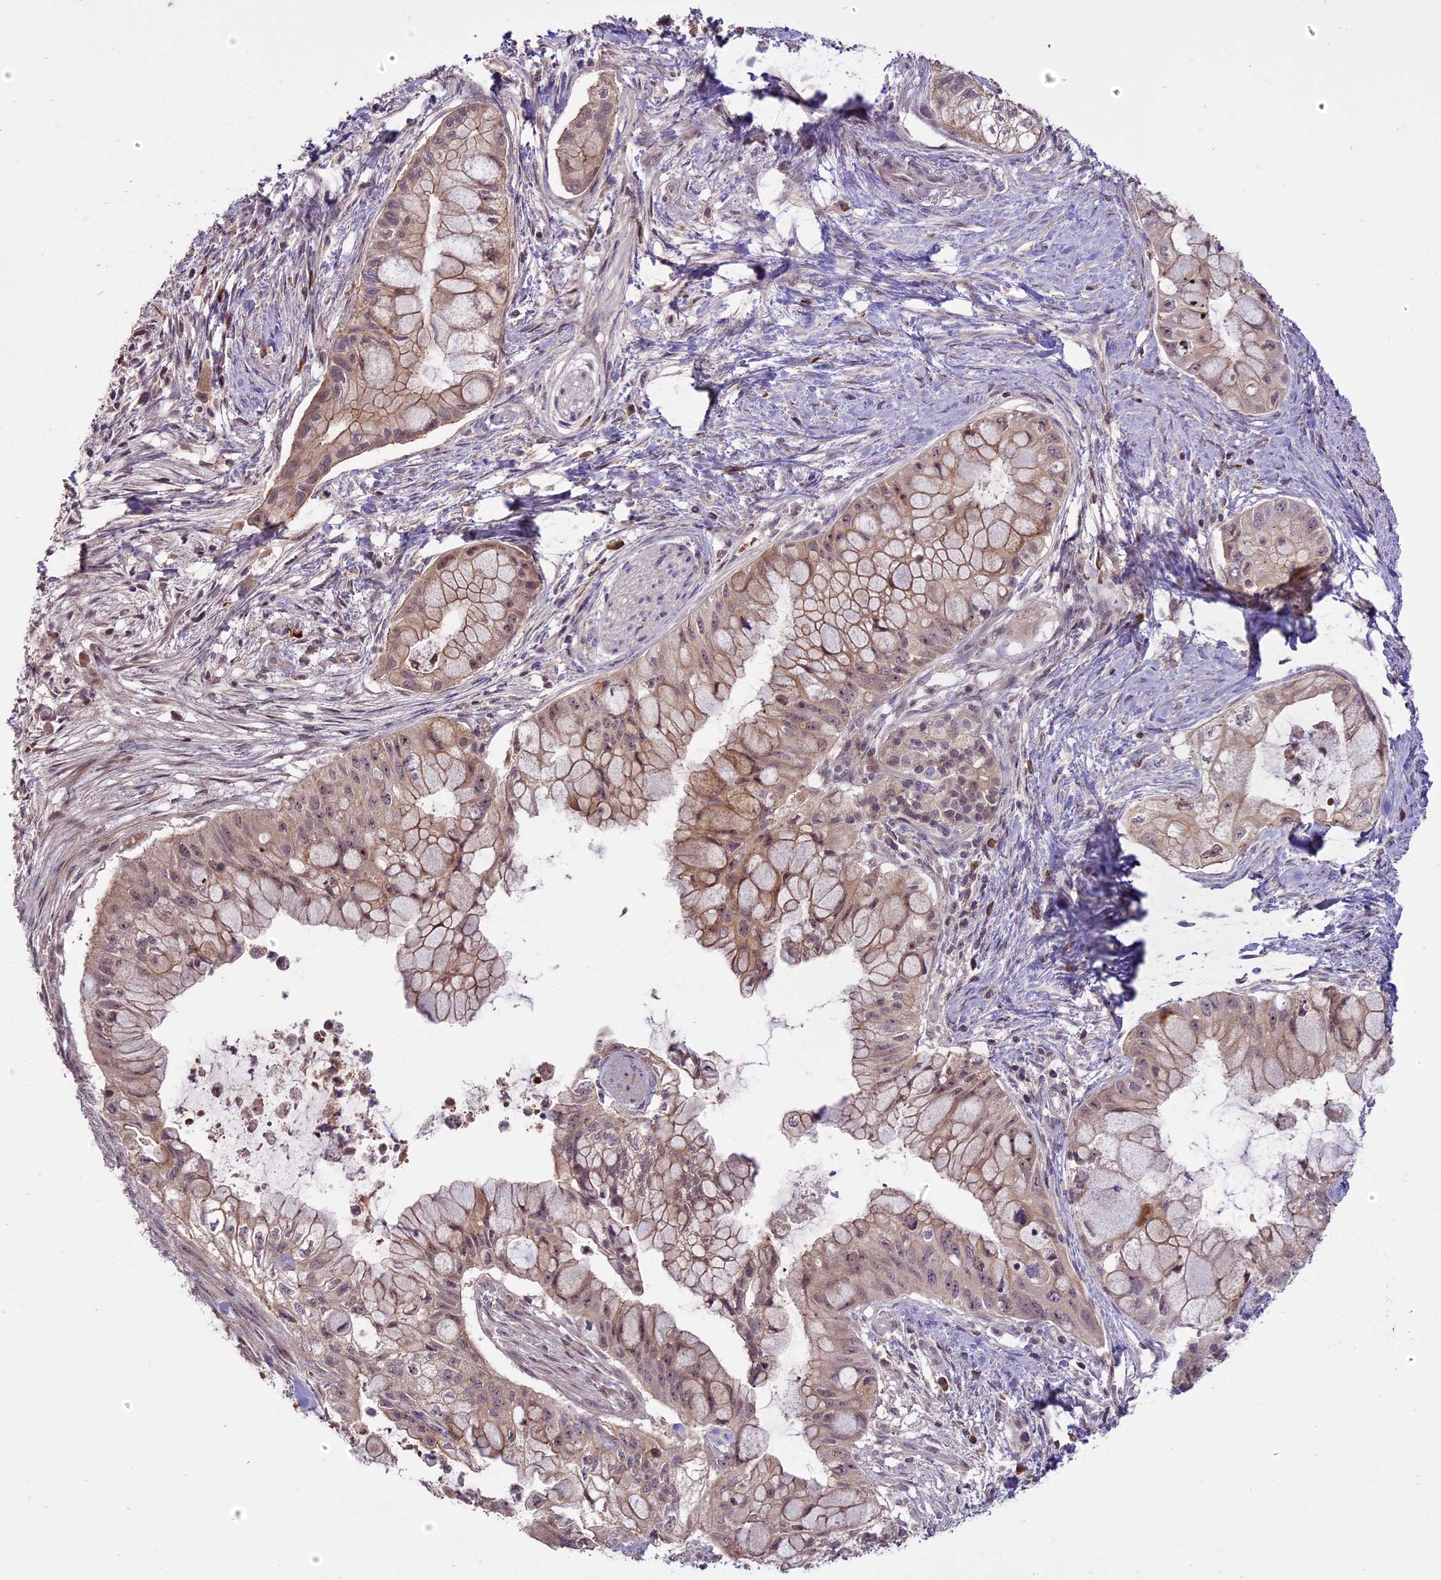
{"staining": {"intensity": "weak", "quantity": ">75%", "location": "cytoplasmic/membranous"}, "tissue": "pancreatic cancer", "cell_type": "Tumor cells", "image_type": "cancer", "snomed": [{"axis": "morphology", "description": "Adenocarcinoma, NOS"}, {"axis": "topography", "description": "Pancreas"}], "caption": "DAB immunohistochemical staining of human pancreatic cancer reveals weak cytoplasmic/membranous protein staining in approximately >75% of tumor cells. (Brightfield microscopy of DAB IHC at high magnification).", "gene": "ENHO", "patient": {"sex": "male", "age": 48}}